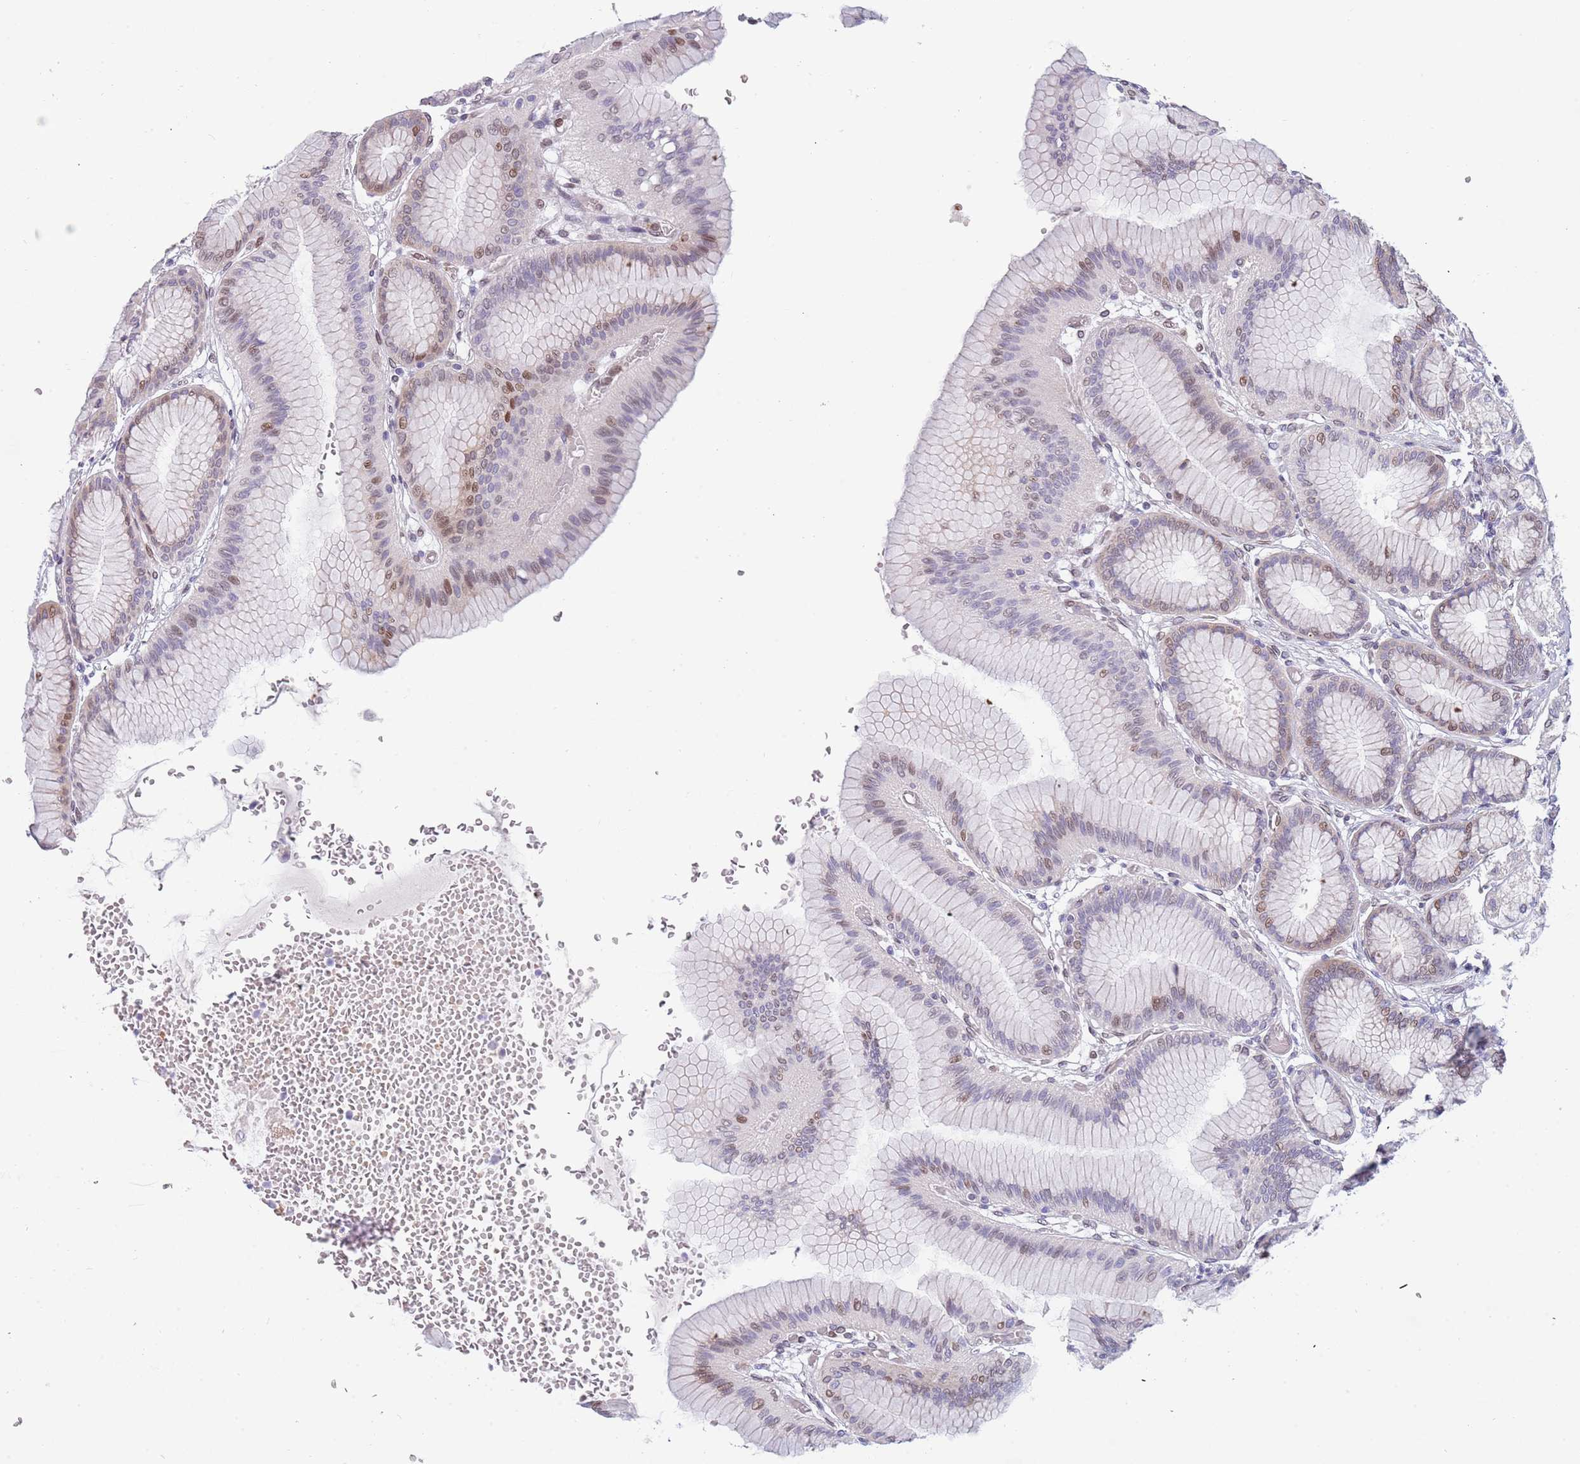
{"staining": {"intensity": "moderate", "quantity": "<25%", "location": "cytoplasmic/membranous,nuclear"}, "tissue": "stomach", "cell_type": "Glandular cells", "image_type": "normal", "snomed": [{"axis": "morphology", "description": "Normal tissue, NOS"}, {"axis": "morphology", "description": "Adenocarcinoma, NOS"}, {"axis": "morphology", "description": "Adenocarcinoma, High grade"}, {"axis": "topography", "description": "Stomach, upper"}, {"axis": "topography", "description": "Stomach"}], "caption": "Immunohistochemical staining of benign human stomach shows moderate cytoplasmic/membranous,nuclear protein expression in about <25% of glandular cells.", "gene": "KLHDC2", "patient": {"sex": "female", "age": 65}}